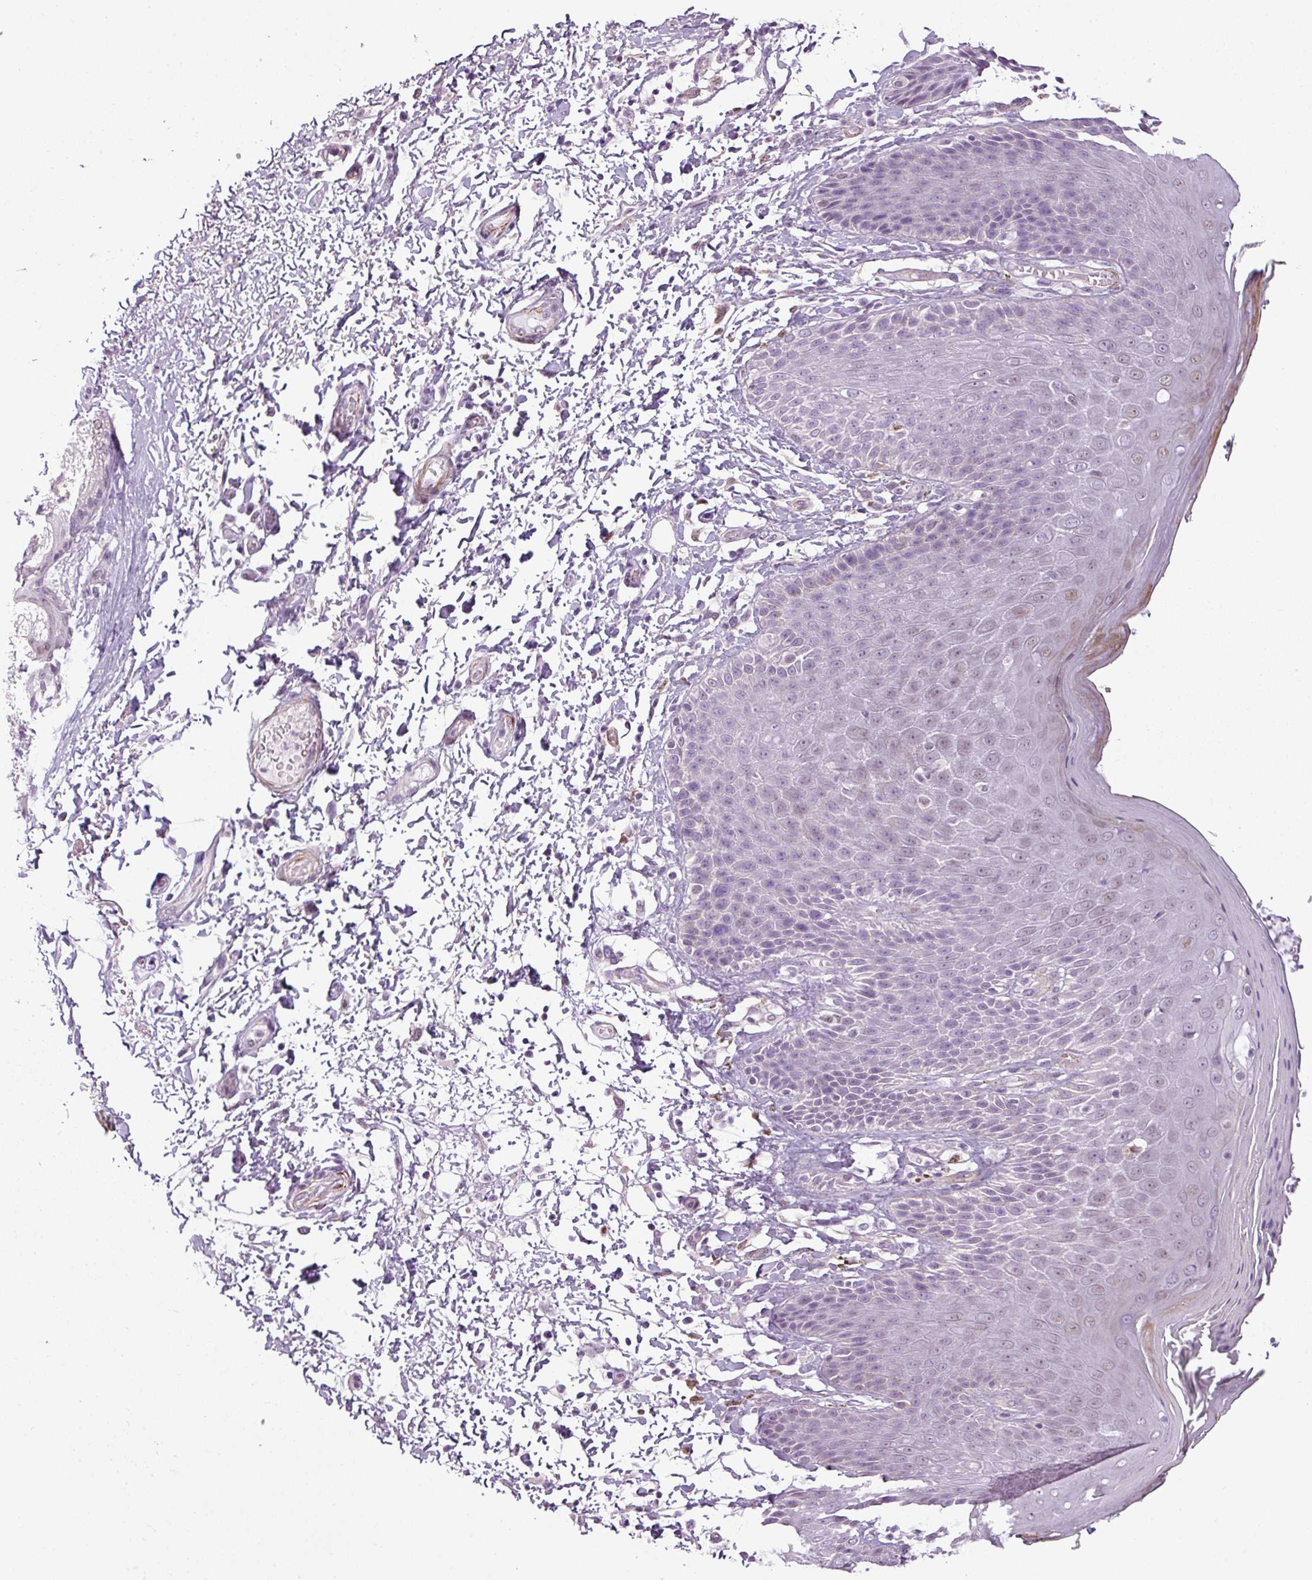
{"staining": {"intensity": "moderate", "quantity": "<25%", "location": "nuclear"}, "tissue": "skin", "cell_type": "Epidermal cells", "image_type": "normal", "snomed": [{"axis": "morphology", "description": "Normal tissue, NOS"}, {"axis": "topography", "description": "Peripheral nerve tissue"}], "caption": "The immunohistochemical stain labels moderate nuclear positivity in epidermal cells of normal skin. The protein is shown in brown color, while the nuclei are stained blue.", "gene": "ATP10A", "patient": {"sex": "male", "age": 51}}